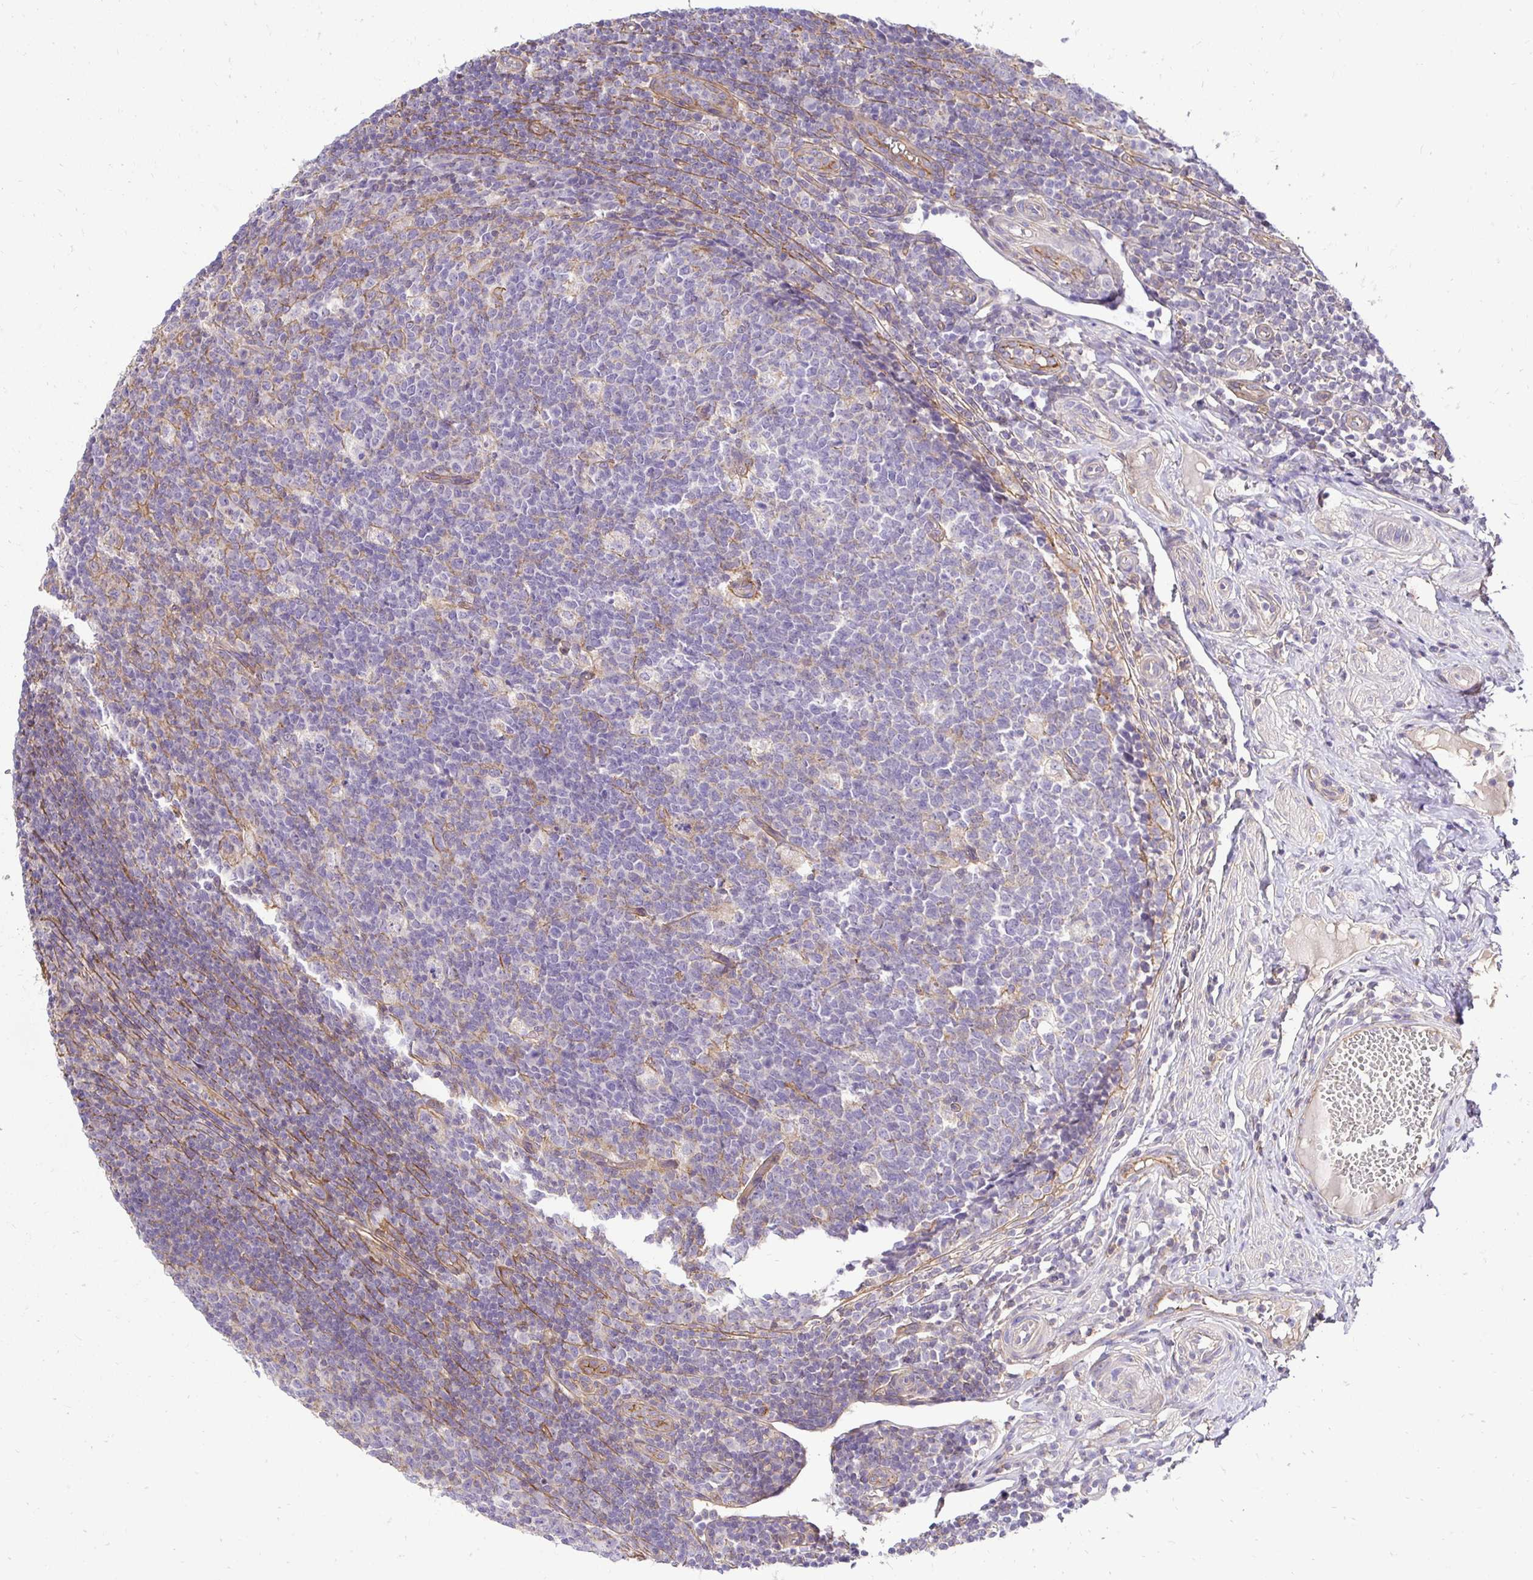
{"staining": {"intensity": "moderate", "quantity": "25%-75%", "location": "cytoplasmic/membranous"}, "tissue": "appendix", "cell_type": "Glandular cells", "image_type": "normal", "snomed": [{"axis": "morphology", "description": "Normal tissue, NOS"}, {"axis": "topography", "description": "Appendix"}], "caption": "High-power microscopy captured an immunohistochemistry (IHC) photomicrograph of normal appendix, revealing moderate cytoplasmic/membranous positivity in approximately 25%-75% of glandular cells.", "gene": "SLC9A1", "patient": {"sex": "male", "age": 18}}